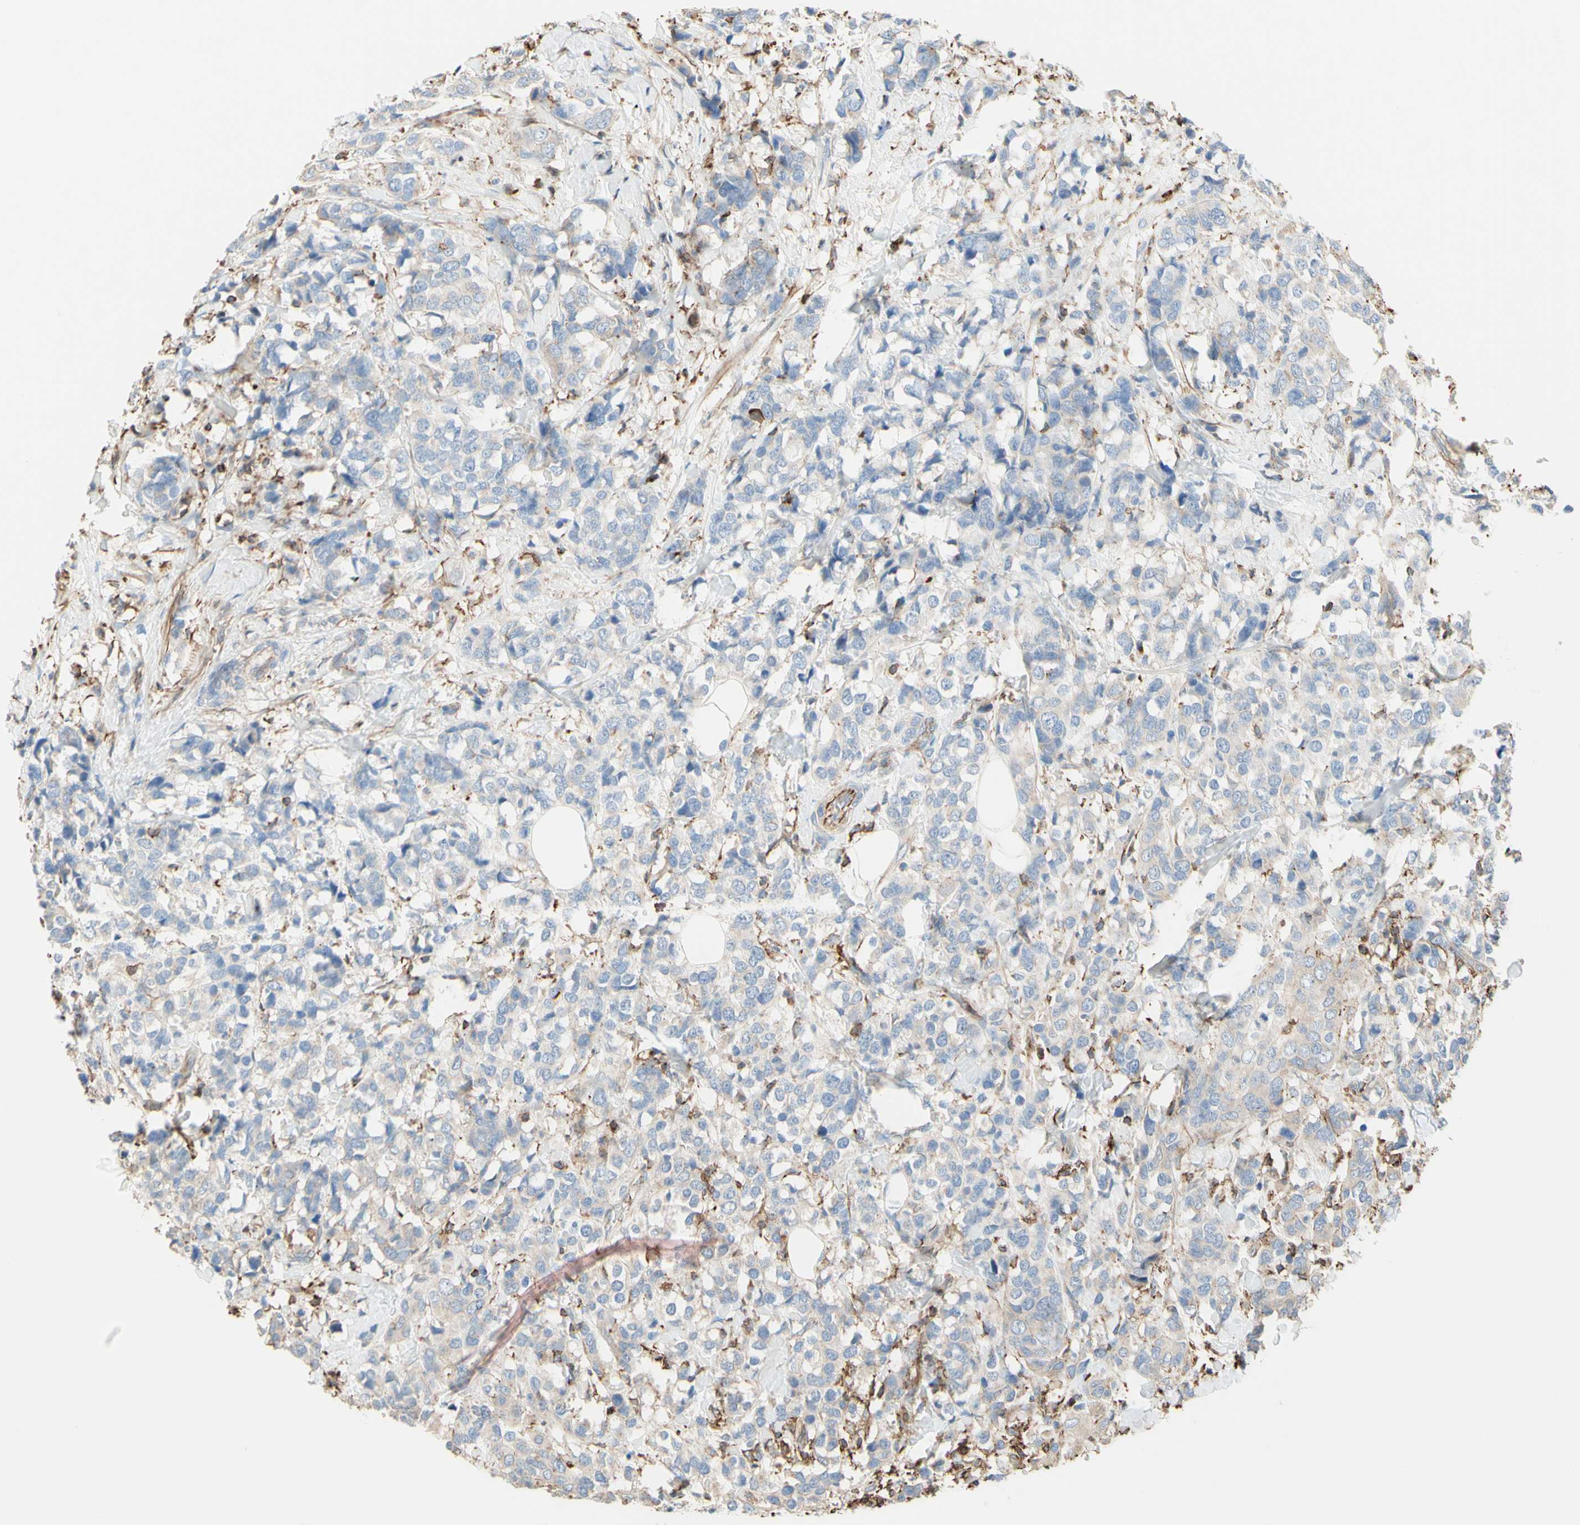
{"staining": {"intensity": "negative", "quantity": "none", "location": "none"}, "tissue": "breast cancer", "cell_type": "Tumor cells", "image_type": "cancer", "snomed": [{"axis": "morphology", "description": "Lobular carcinoma"}, {"axis": "topography", "description": "Breast"}], "caption": "Breast lobular carcinoma was stained to show a protein in brown. There is no significant expression in tumor cells.", "gene": "SEMA4C", "patient": {"sex": "female", "age": 59}}